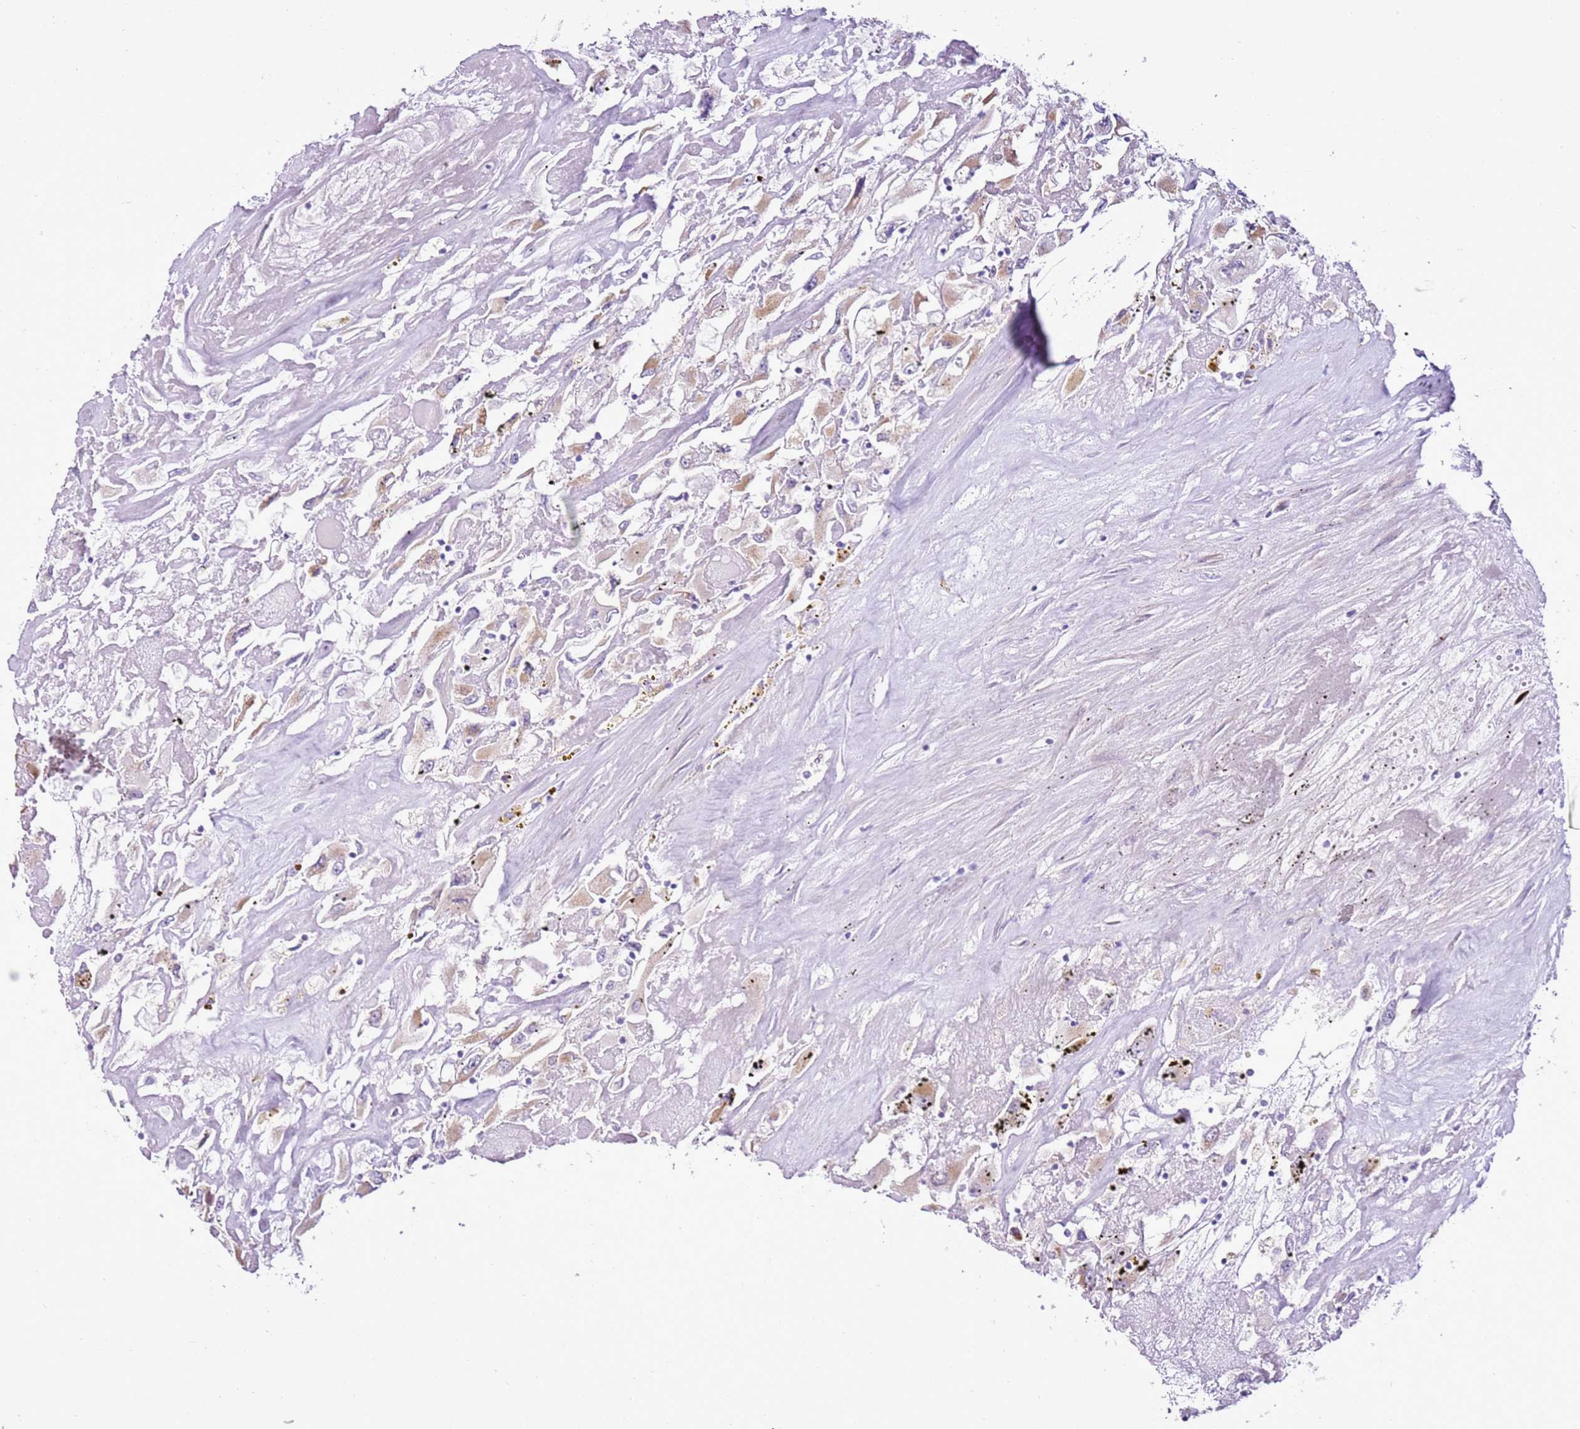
{"staining": {"intensity": "moderate", "quantity": ">75%", "location": "cytoplasmic/membranous"}, "tissue": "renal cancer", "cell_type": "Tumor cells", "image_type": "cancer", "snomed": [{"axis": "morphology", "description": "Adenocarcinoma, NOS"}, {"axis": "topography", "description": "Kidney"}], "caption": "A brown stain shows moderate cytoplasmic/membranous expression of a protein in human adenocarcinoma (renal) tumor cells.", "gene": "SLC38A5", "patient": {"sex": "female", "age": 52}}